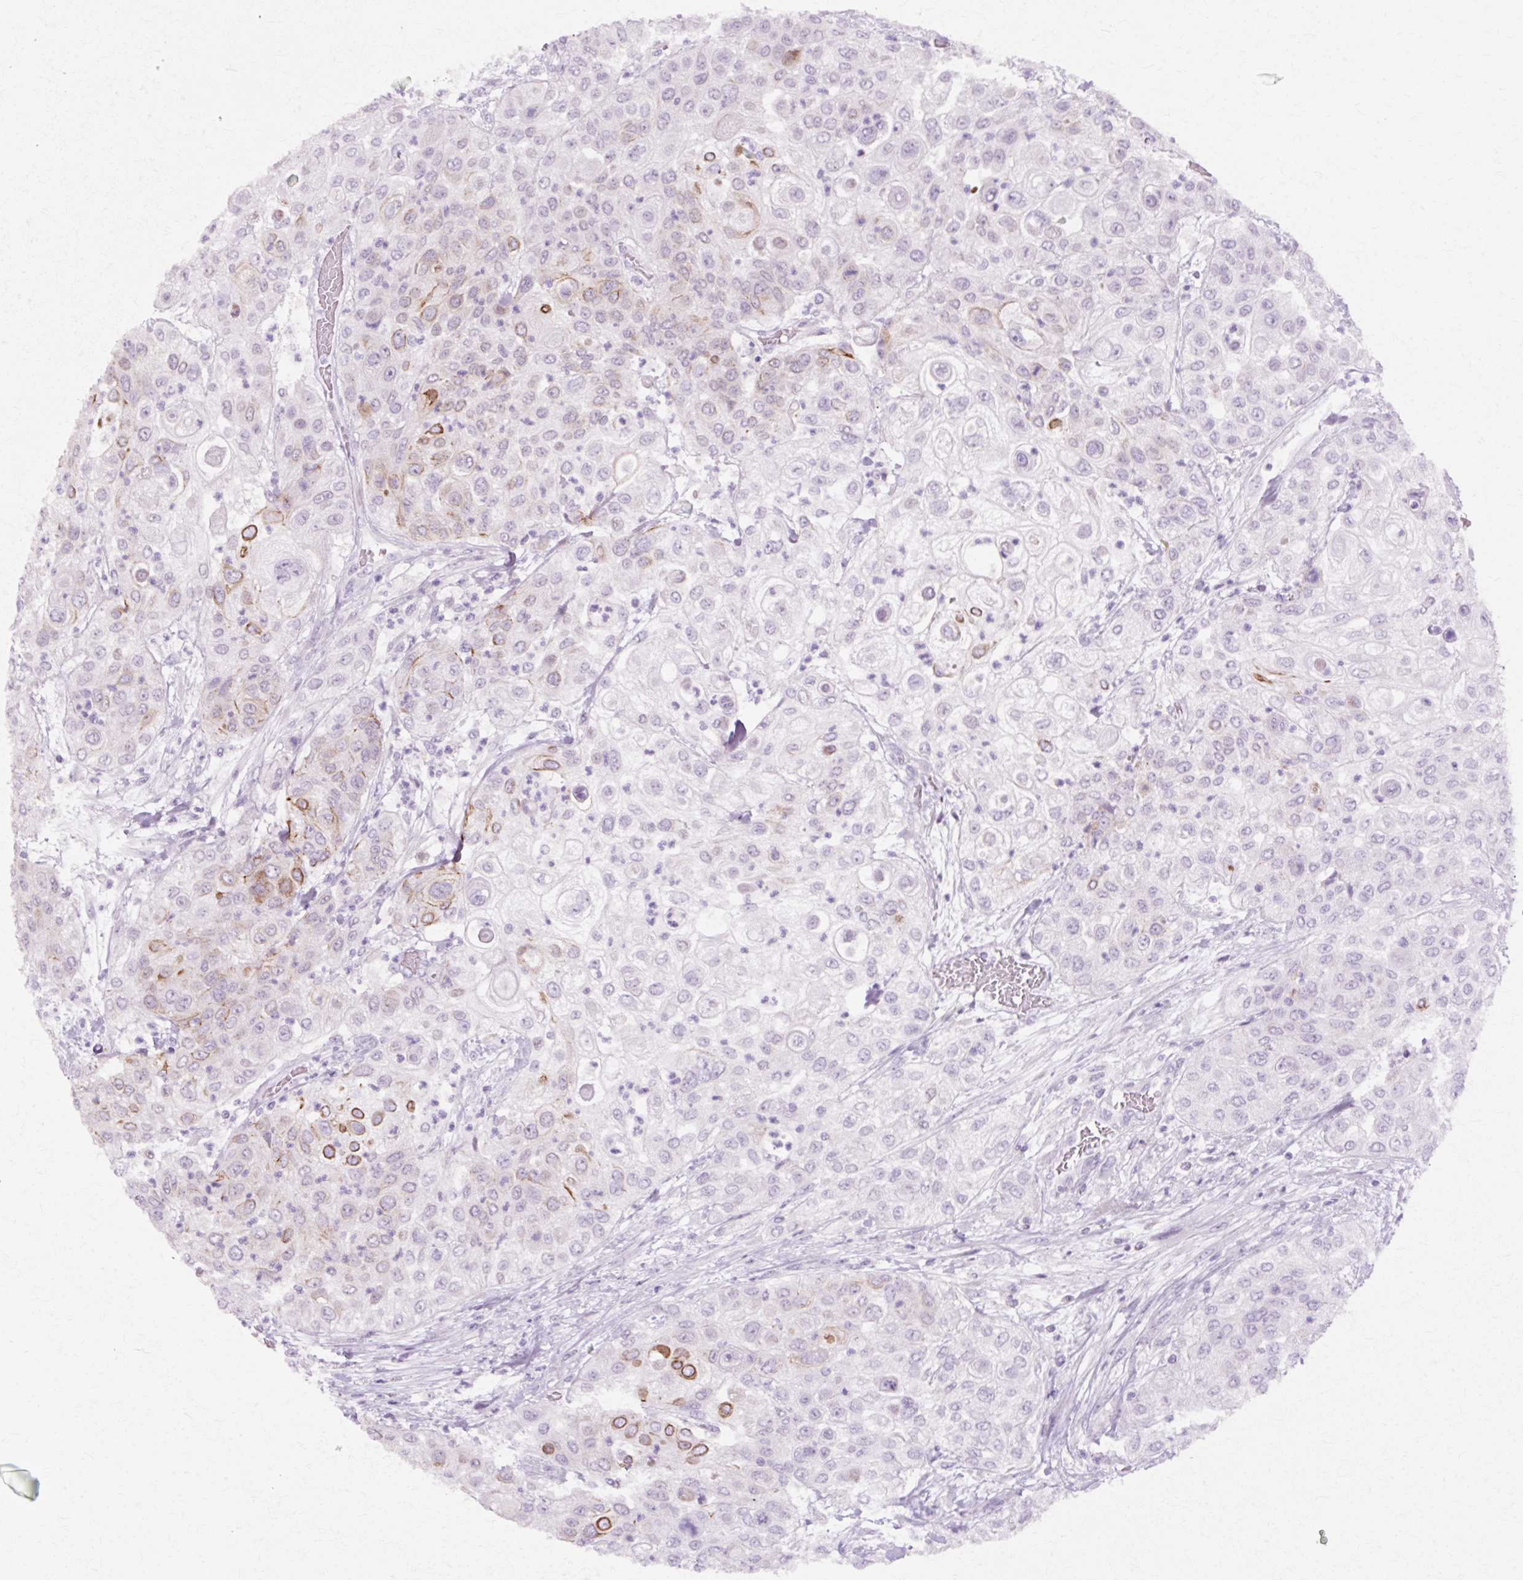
{"staining": {"intensity": "moderate", "quantity": "<25%", "location": "cytoplasmic/membranous"}, "tissue": "urothelial cancer", "cell_type": "Tumor cells", "image_type": "cancer", "snomed": [{"axis": "morphology", "description": "Urothelial carcinoma, High grade"}, {"axis": "topography", "description": "Urinary bladder"}], "caption": "A photomicrograph showing moderate cytoplasmic/membranous staining in approximately <25% of tumor cells in urothelial carcinoma (high-grade), as visualized by brown immunohistochemical staining.", "gene": "IRX2", "patient": {"sex": "female", "age": 79}}